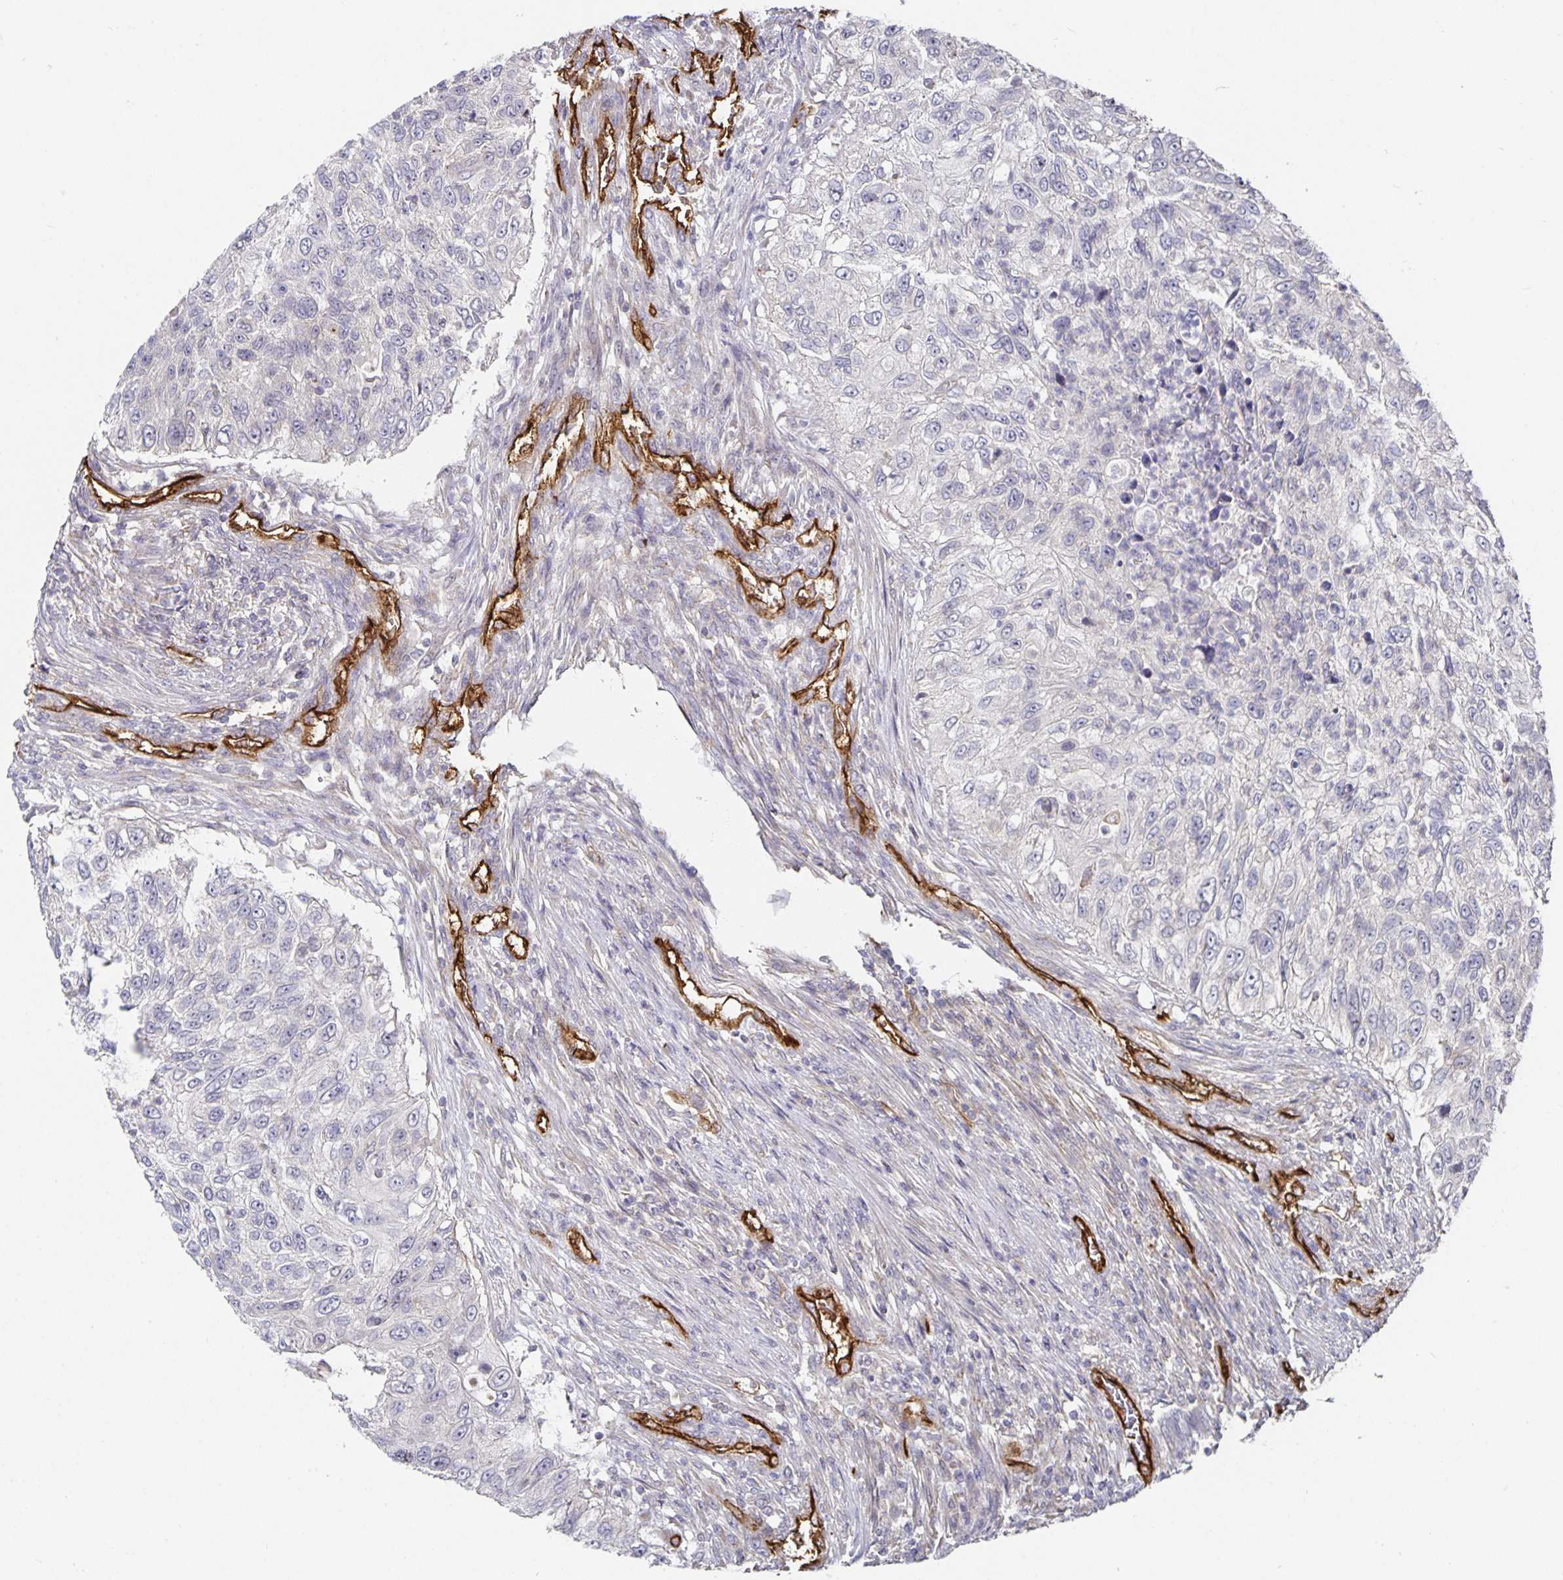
{"staining": {"intensity": "negative", "quantity": "none", "location": "none"}, "tissue": "urothelial cancer", "cell_type": "Tumor cells", "image_type": "cancer", "snomed": [{"axis": "morphology", "description": "Urothelial carcinoma, High grade"}, {"axis": "topography", "description": "Urinary bladder"}], "caption": "Immunohistochemistry micrograph of urothelial cancer stained for a protein (brown), which exhibits no positivity in tumor cells. The staining was performed using DAB (3,3'-diaminobenzidine) to visualize the protein expression in brown, while the nuclei were stained in blue with hematoxylin (Magnification: 20x).", "gene": "PODXL", "patient": {"sex": "female", "age": 60}}